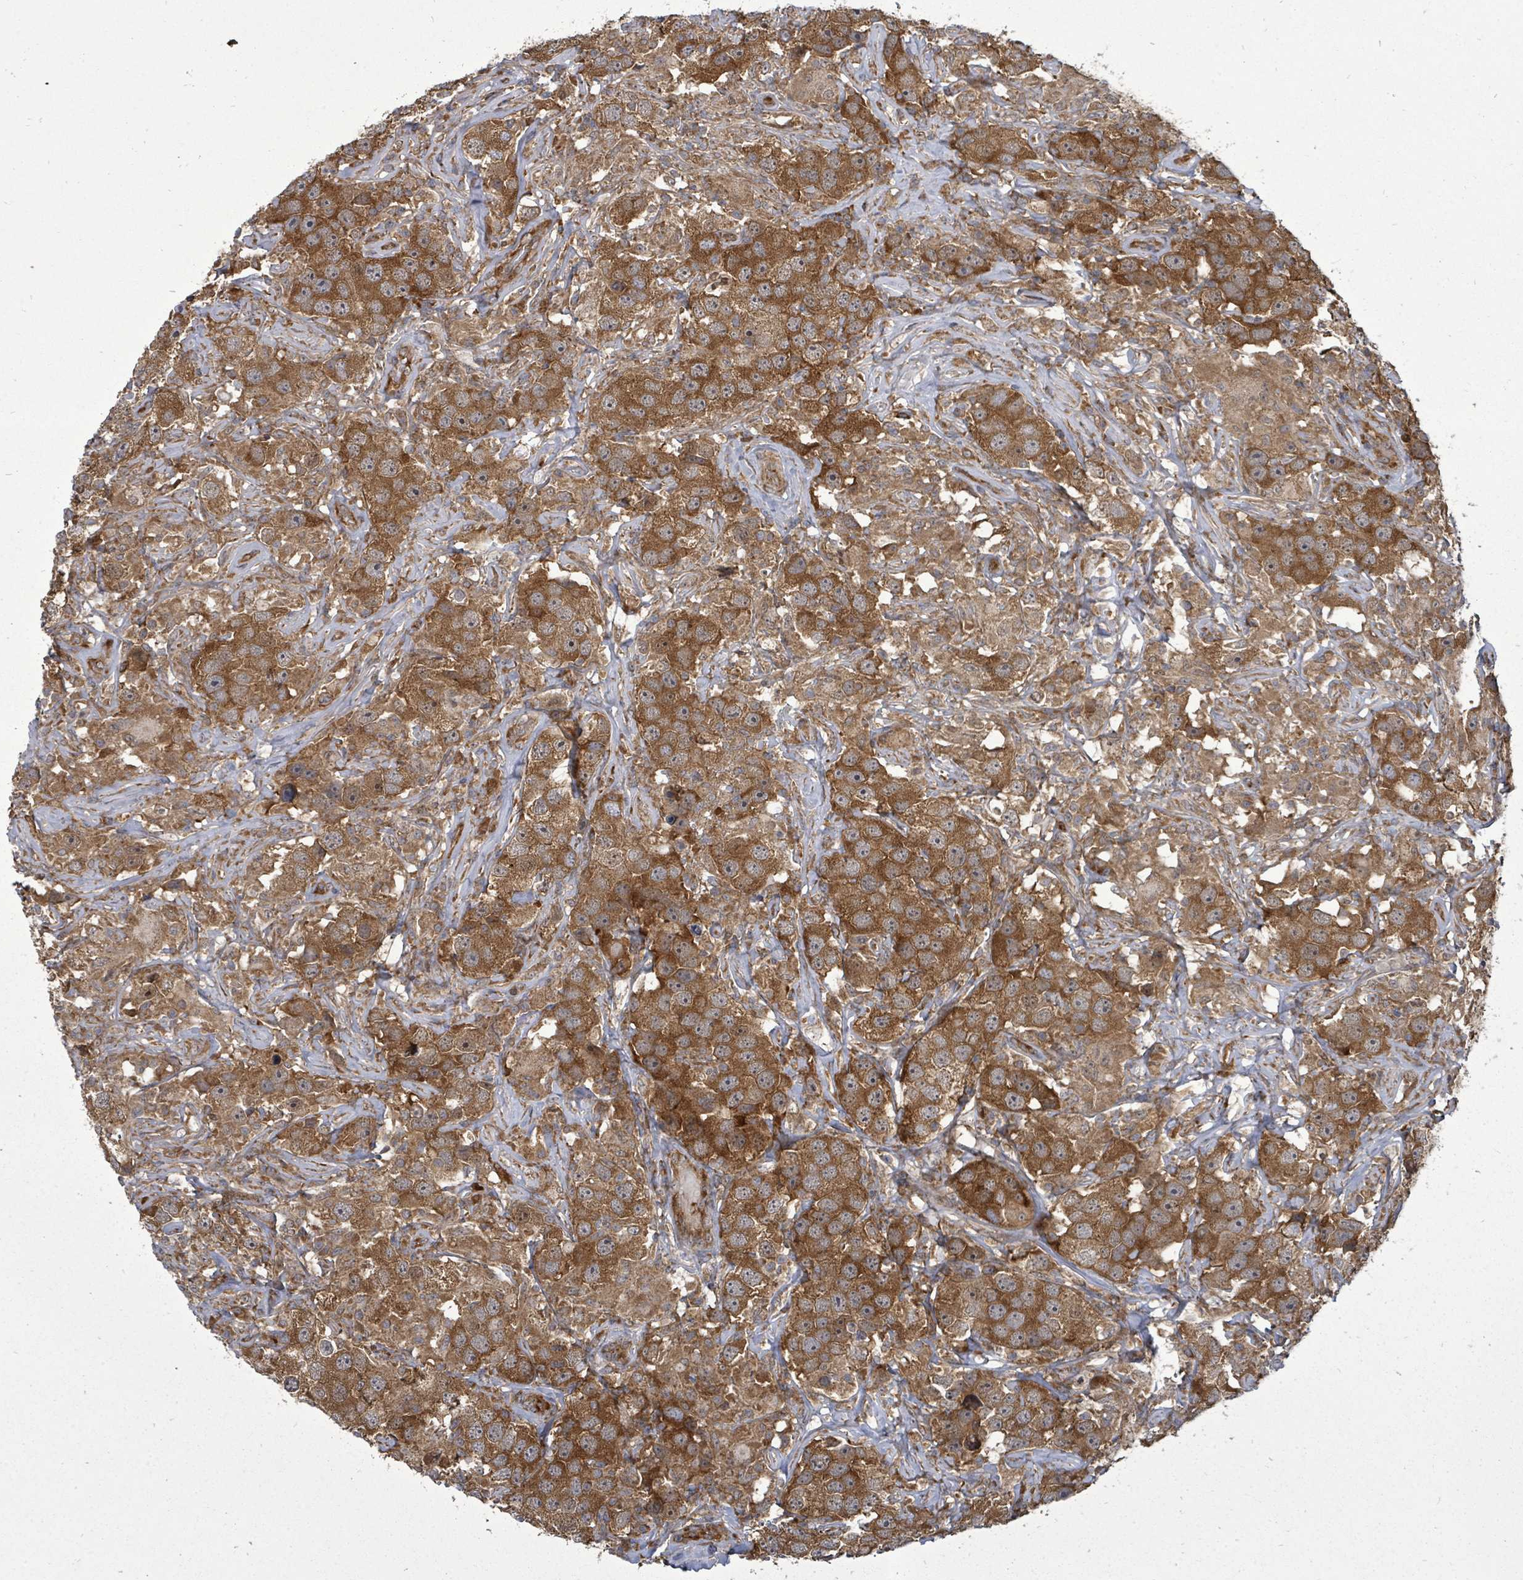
{"staining": {"intensity": "strong", "quantity": ">75%", "location": "cytoplasmic/membranous"}, "tissue": "testis cancer", "cell_type": "Tumor cells", "image_type": "cancer", "snomed": [{"axis": "morphology", "description": "Seminoma, NOS"}, {"axis": "topography", "description": "Testis"}], "caption": "This photomicrograph reveals seminoma (testis) stained with immunohistochemistry to label a protein in brown. The cytoplasmic/membranous of tumor cells show strong positivity for the protein. Nuclei are counter-stained blue.", "gene": "EIF3C", "patient": {"sex": "male", "age": 49}}